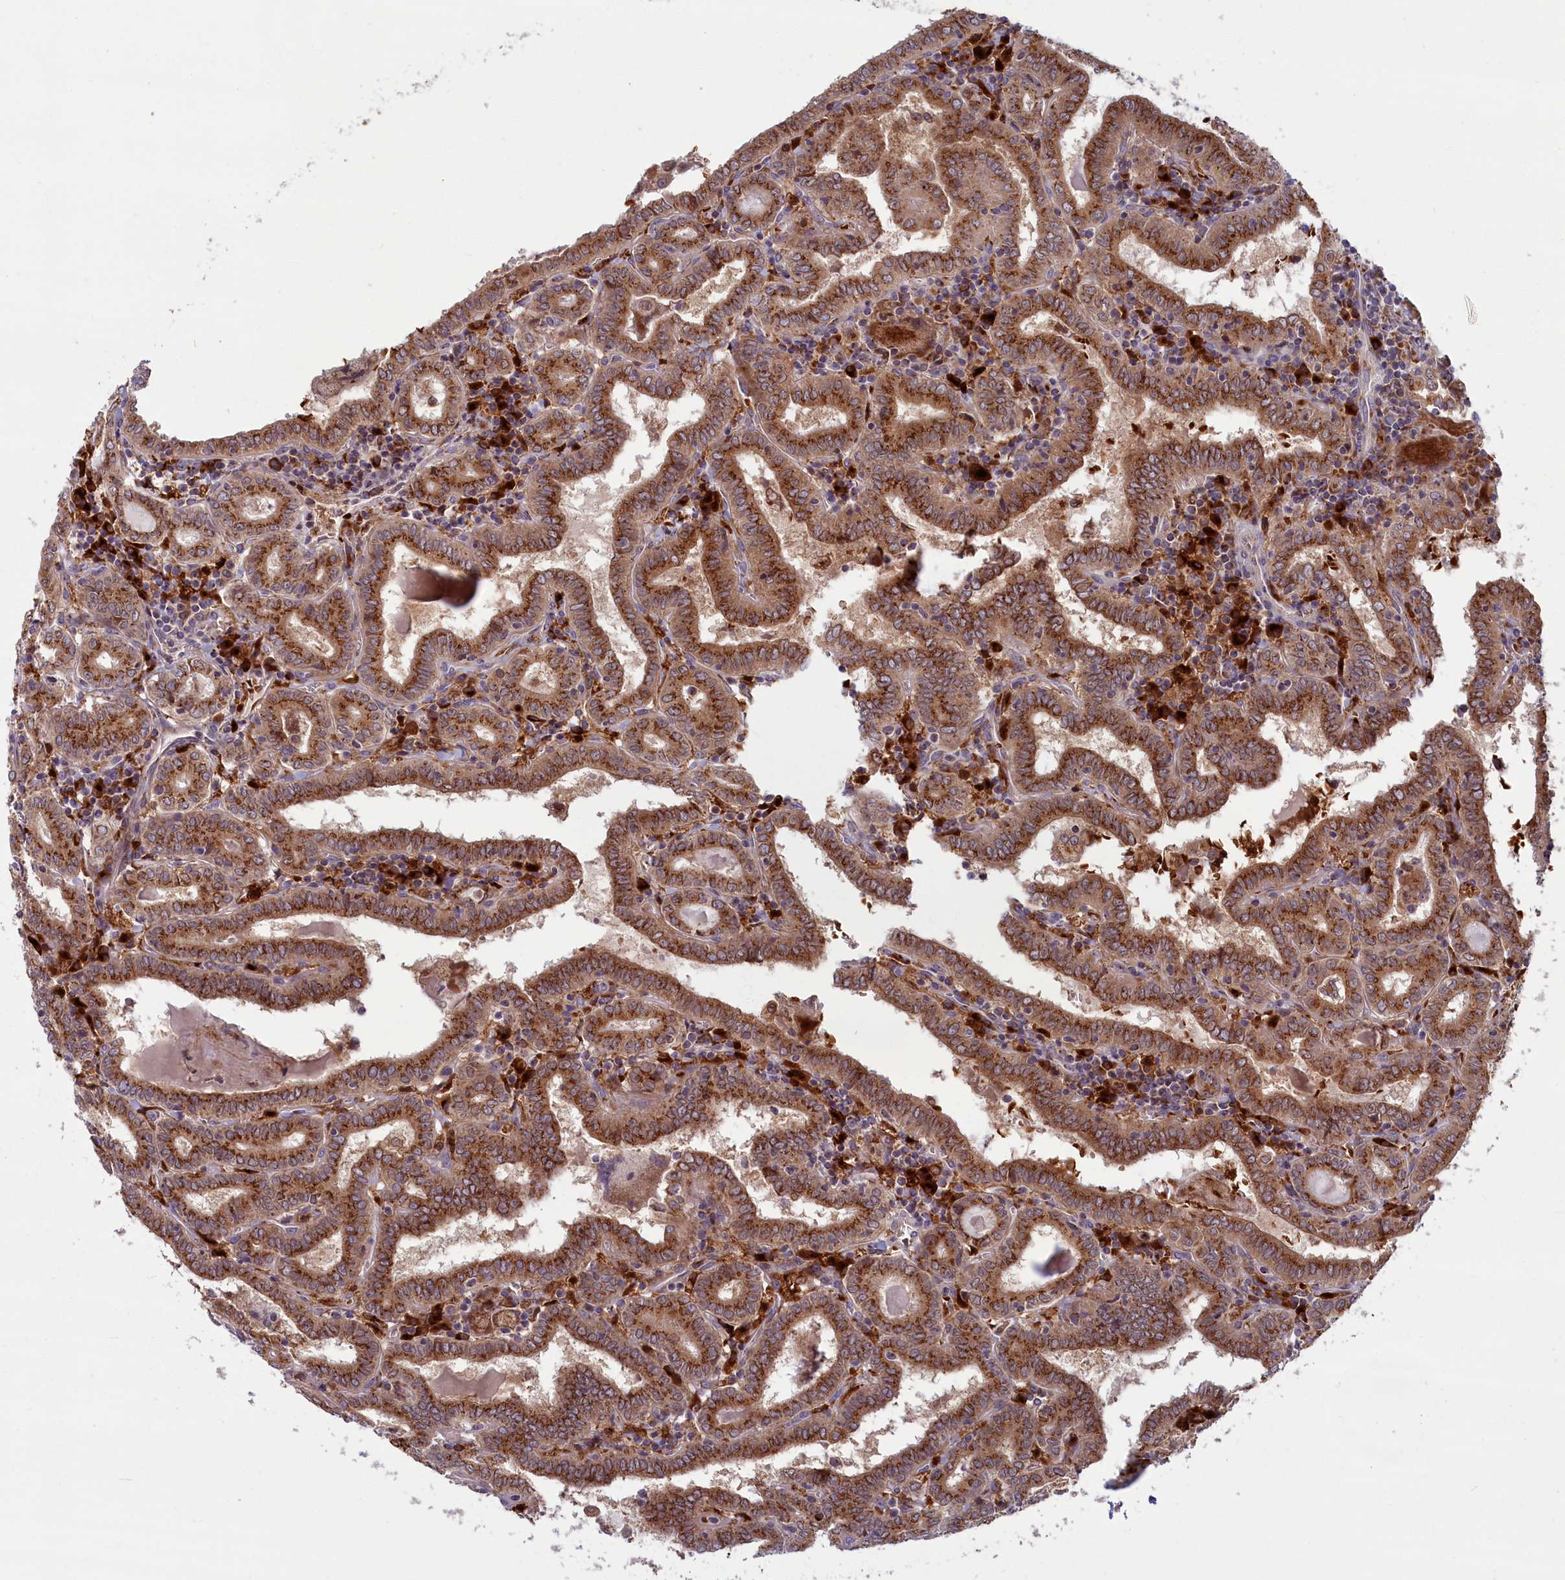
{"staining": {"intensity": "strong", "quantity": ">75%", "location": "cytoplasmic/membranous"}, "tissue": "thyroid cancer", "cell_type": "Tumor cells", "image_type": "cancer", "snomed": [{"axis": "morphology", "description": "Papillary adenocarcinoma, NOS"}, {"axis": "topography", "description": "Thyroid gland"}], "caption": "Immunohistochemical staining of human thyroid cancer (papillary adenocarcinoma) shows high levels of strong cytoplasmic/membranous protein positivity in about >75% of tumor cells. (DAB (3,3'-diaminobenzidine) IHC, brown staining for protein, blue staining for nuclei).", "gene": "BLVRB", "patient": {"sex": "female", "age": 72}}